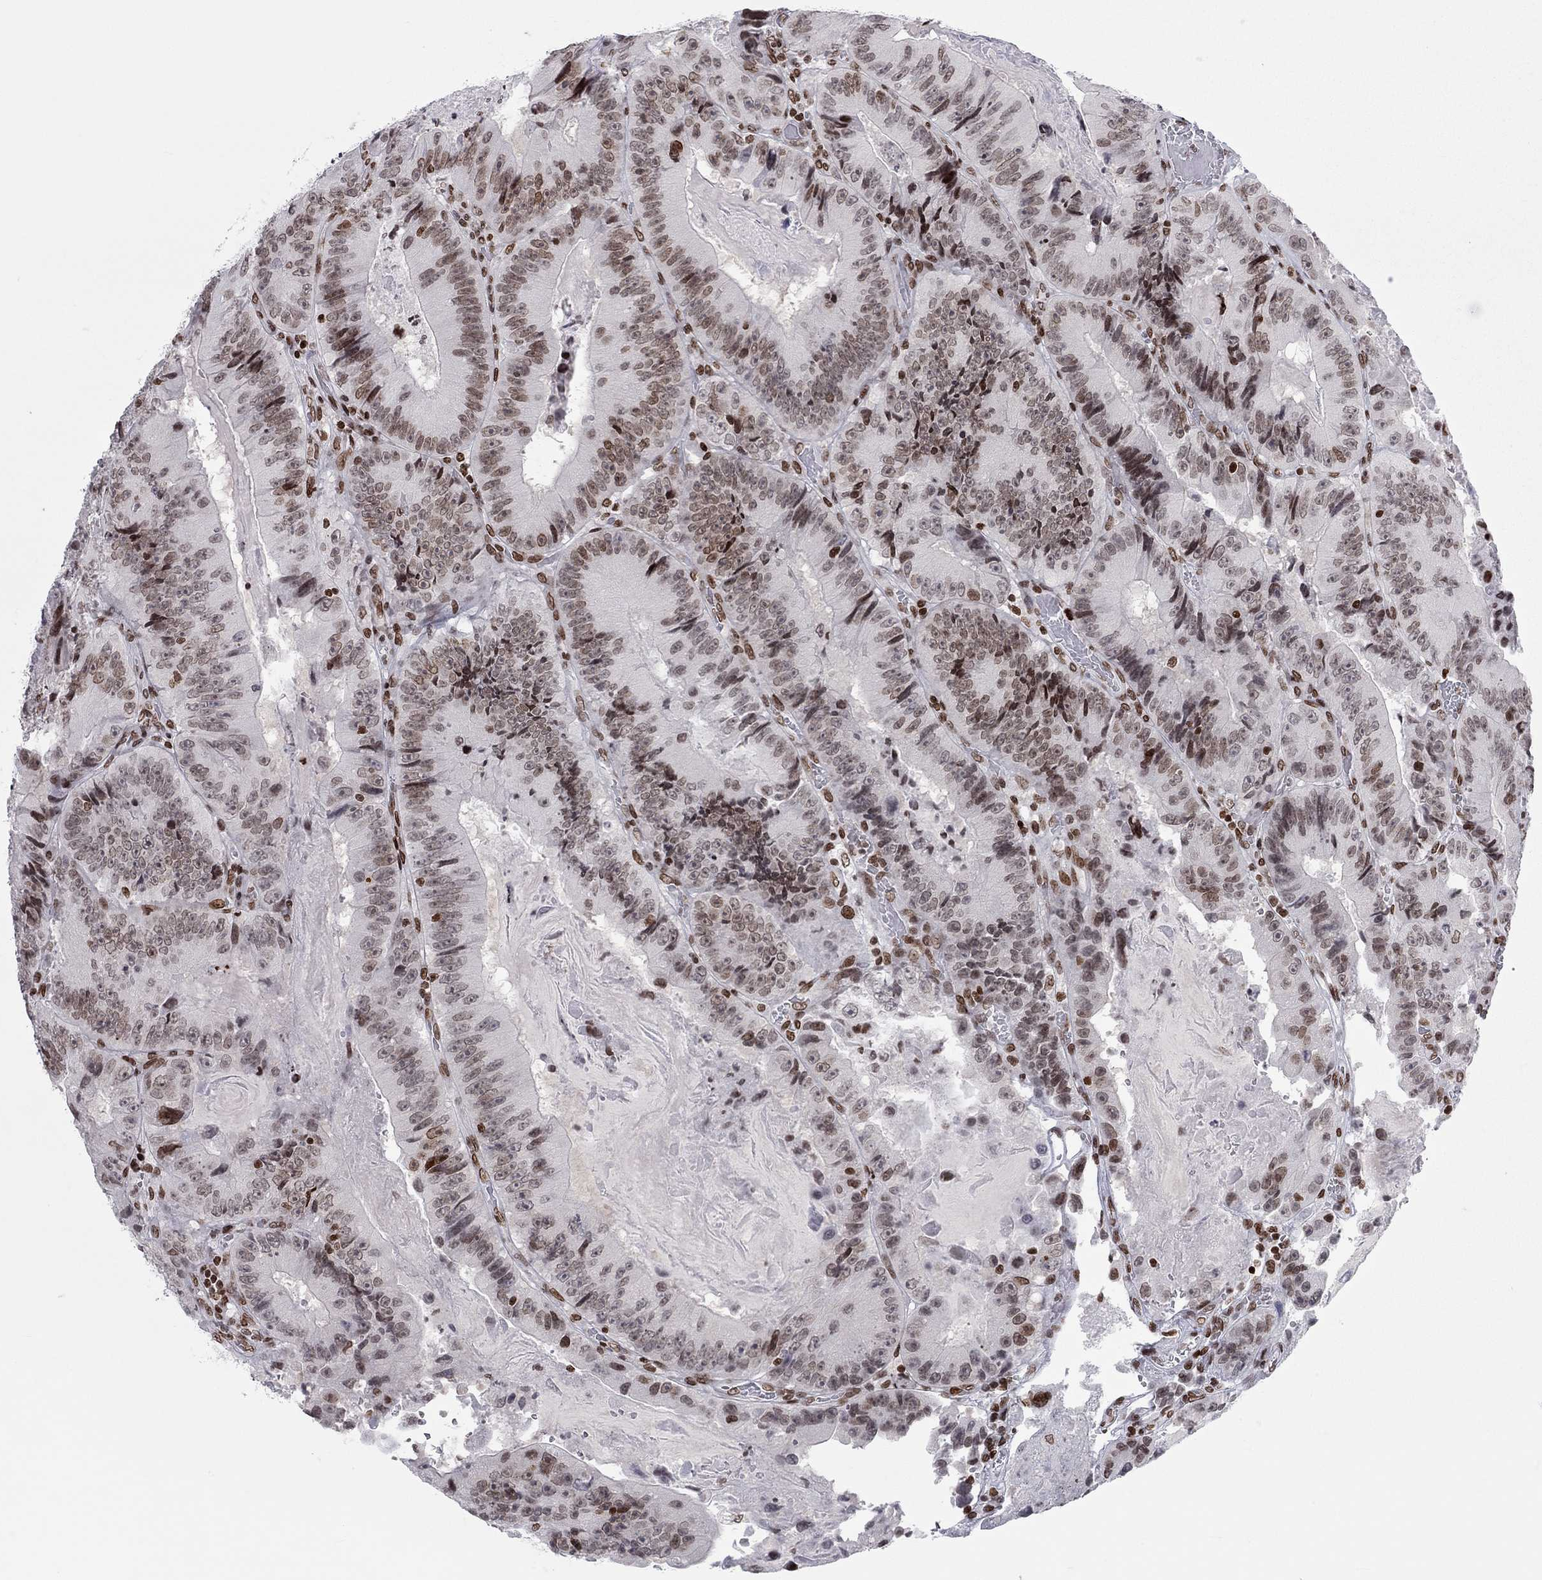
{"staining": {"intensity": "weak", "quantity": "25%-75%", "location": "nuclear"}, "tissue": "colorectal cancer", "cell_type": "Tumor cells", "image_type": "cancer", "snomed": [{"axis": "morphology", "description": "Adenocarcinoma, NOS"}, {"axis": "topography", "description": "Colon"}], "caption": "Protein expression analysis of human adenocarcinoma (colorectal) reveals weak nuclear staining in about 25%-75% of tumor cells.", "gene": "H2AX", "patient": {"sex": "female", "age": 86}}